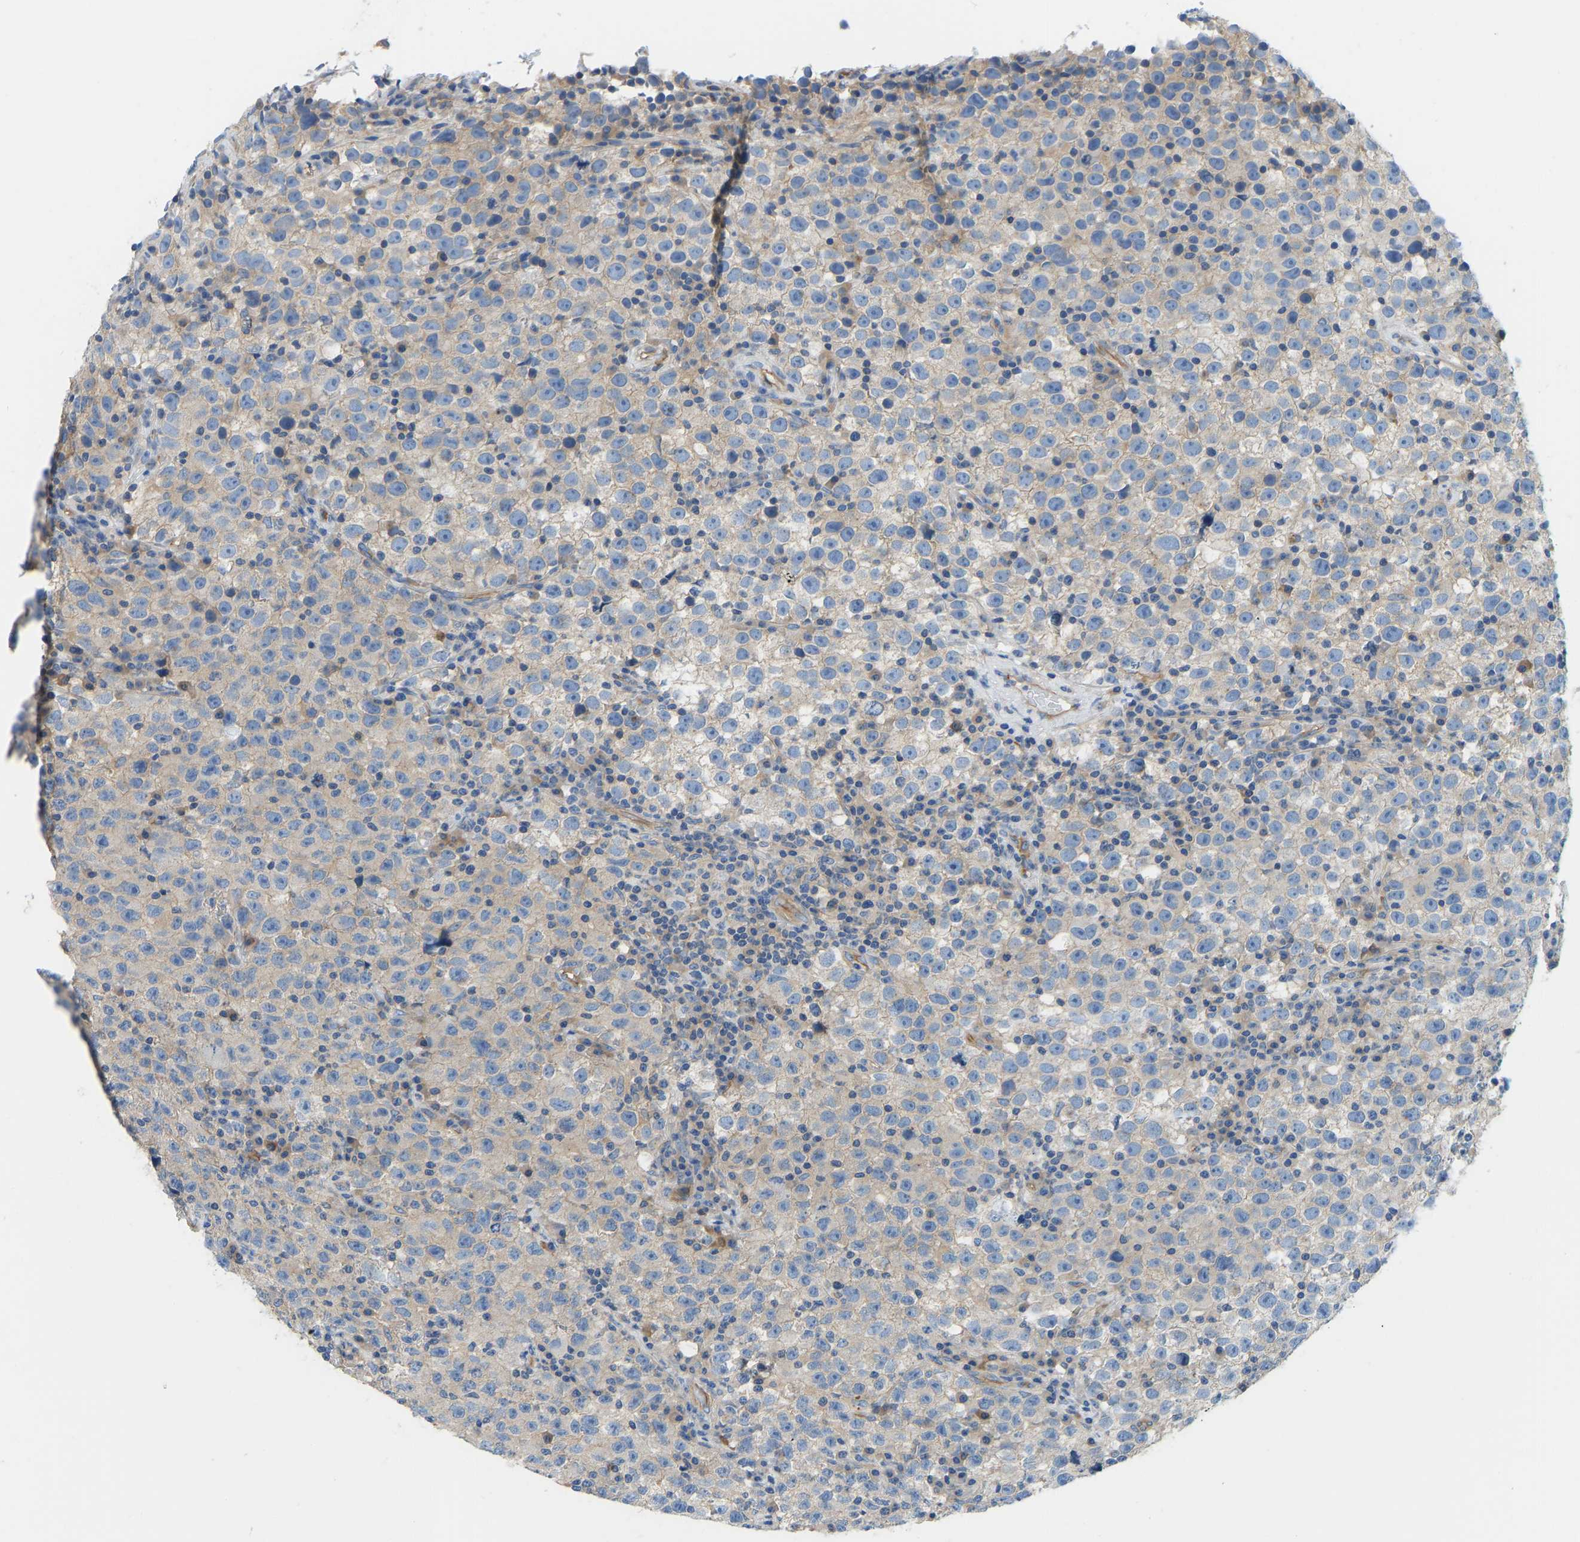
{"staining": {"intensity": "negative", "quantity": "none", "location": "none"}, "tissue": "testis cancer", "cell_type": "Tumor cells", "image_type": "cancer", "snomed": [{"axis": "morphology", "description": "Seminoma, NOS"}, {"axis": "topography", "description": "Testis"}], "caption": "A photomicrograph of testis cancer (seminoma) stained for a protein reveals no brown staining in tumor cells.", "gene": "CHAD", "patient": {"sex": "male", "age": 22}}